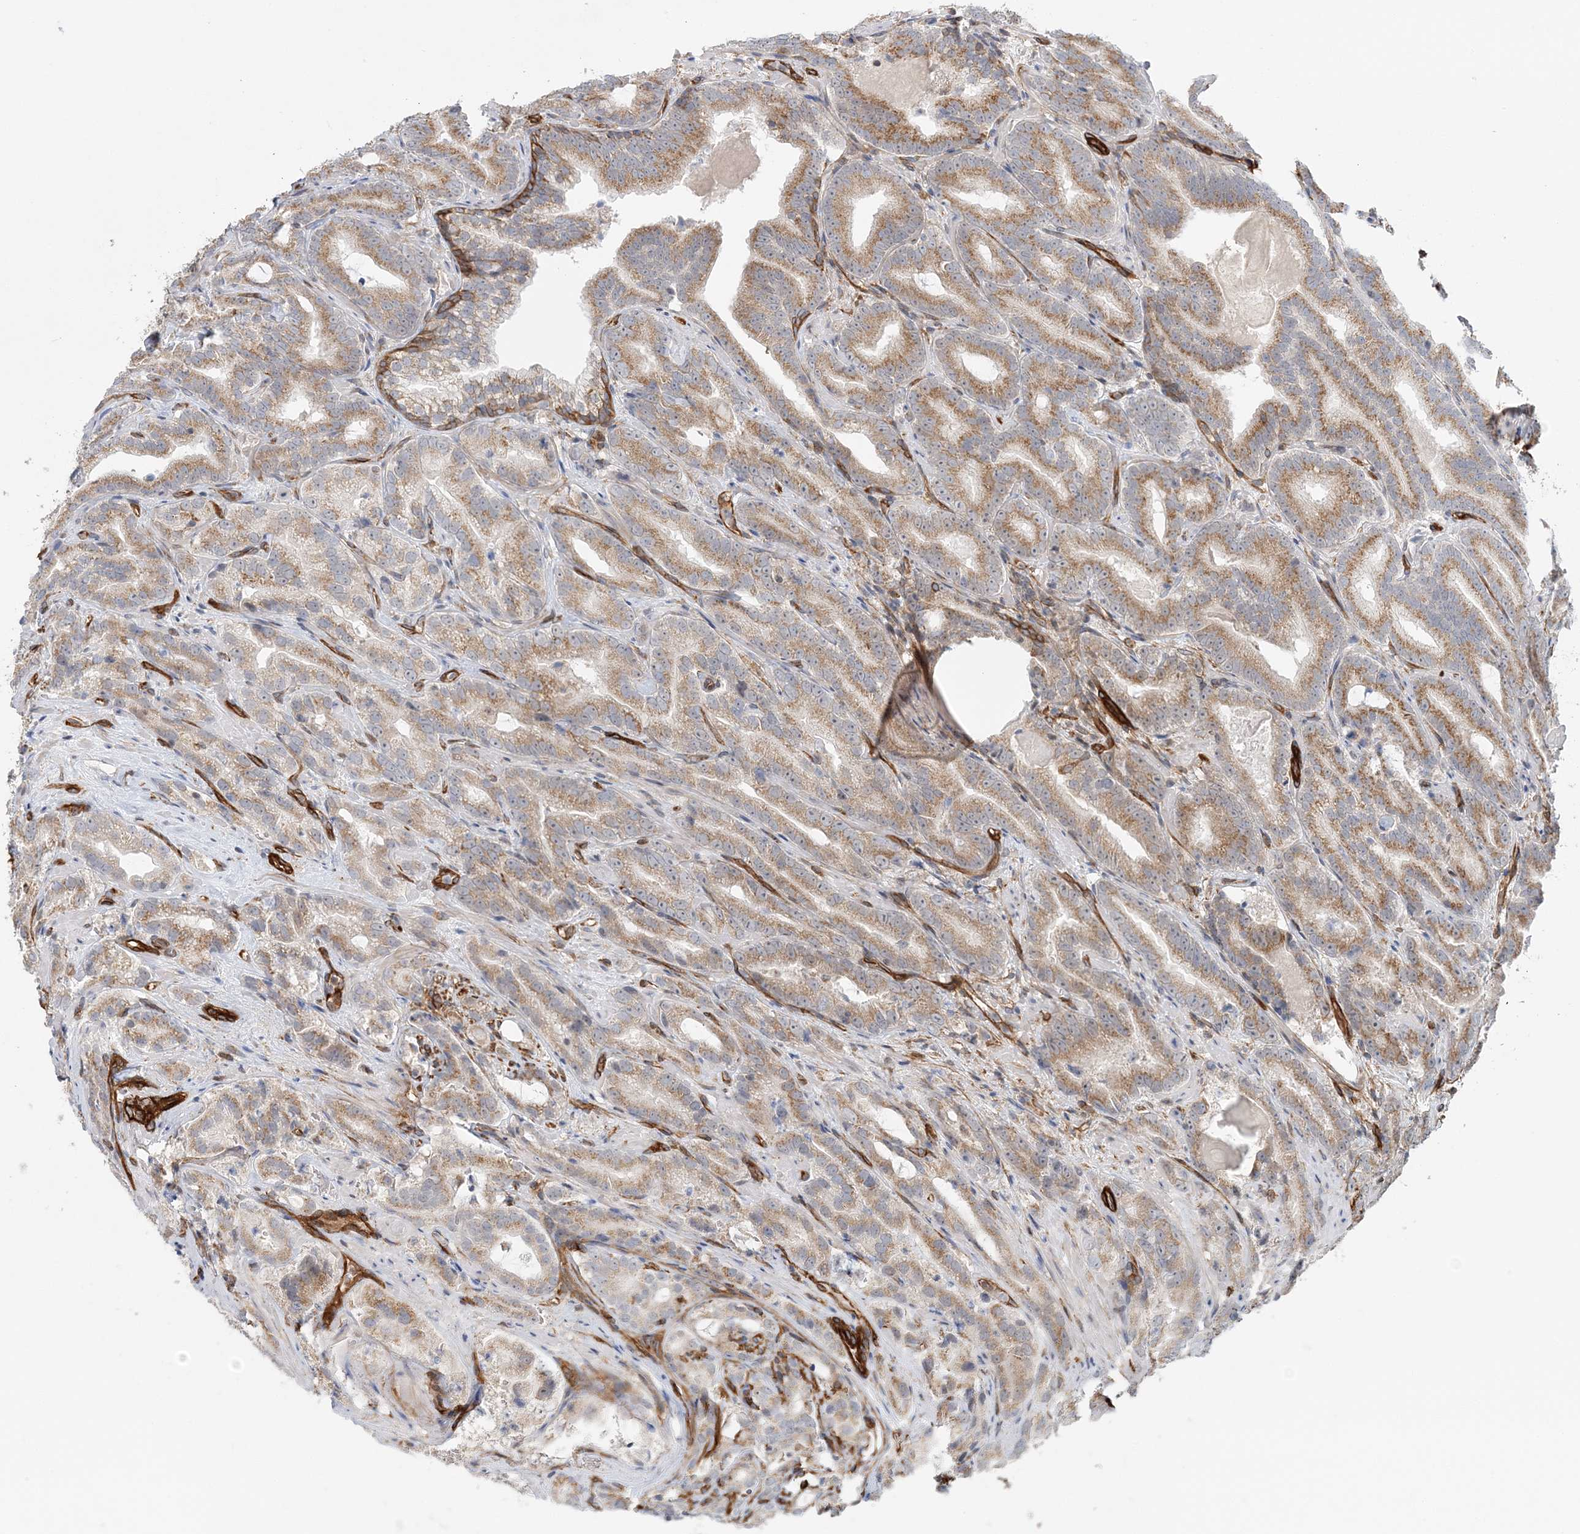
{"staining": {"intensity": "moderate", "quantity": ">75%", "location": "cytoplasmic/membranous"}, "tissue": "prostate cancer", "cell_type": "Tumor cells", "image_type": "cancer", "snomed": [{"axis": "morphology", "description": "Adenocarcinoma, High grade"}, {"axis": "topography", "description": "Prostate"}], "caption": "Immunohistochemistry of prostate cancer (adenocarcinoma (high-grade)) shows medium levels of moderate cytoplasmic/membranous positivity in approximately >75% of tumor cells.", "gene": "AFAP1L2", "patient": {"sex": "male", "age": 57}}